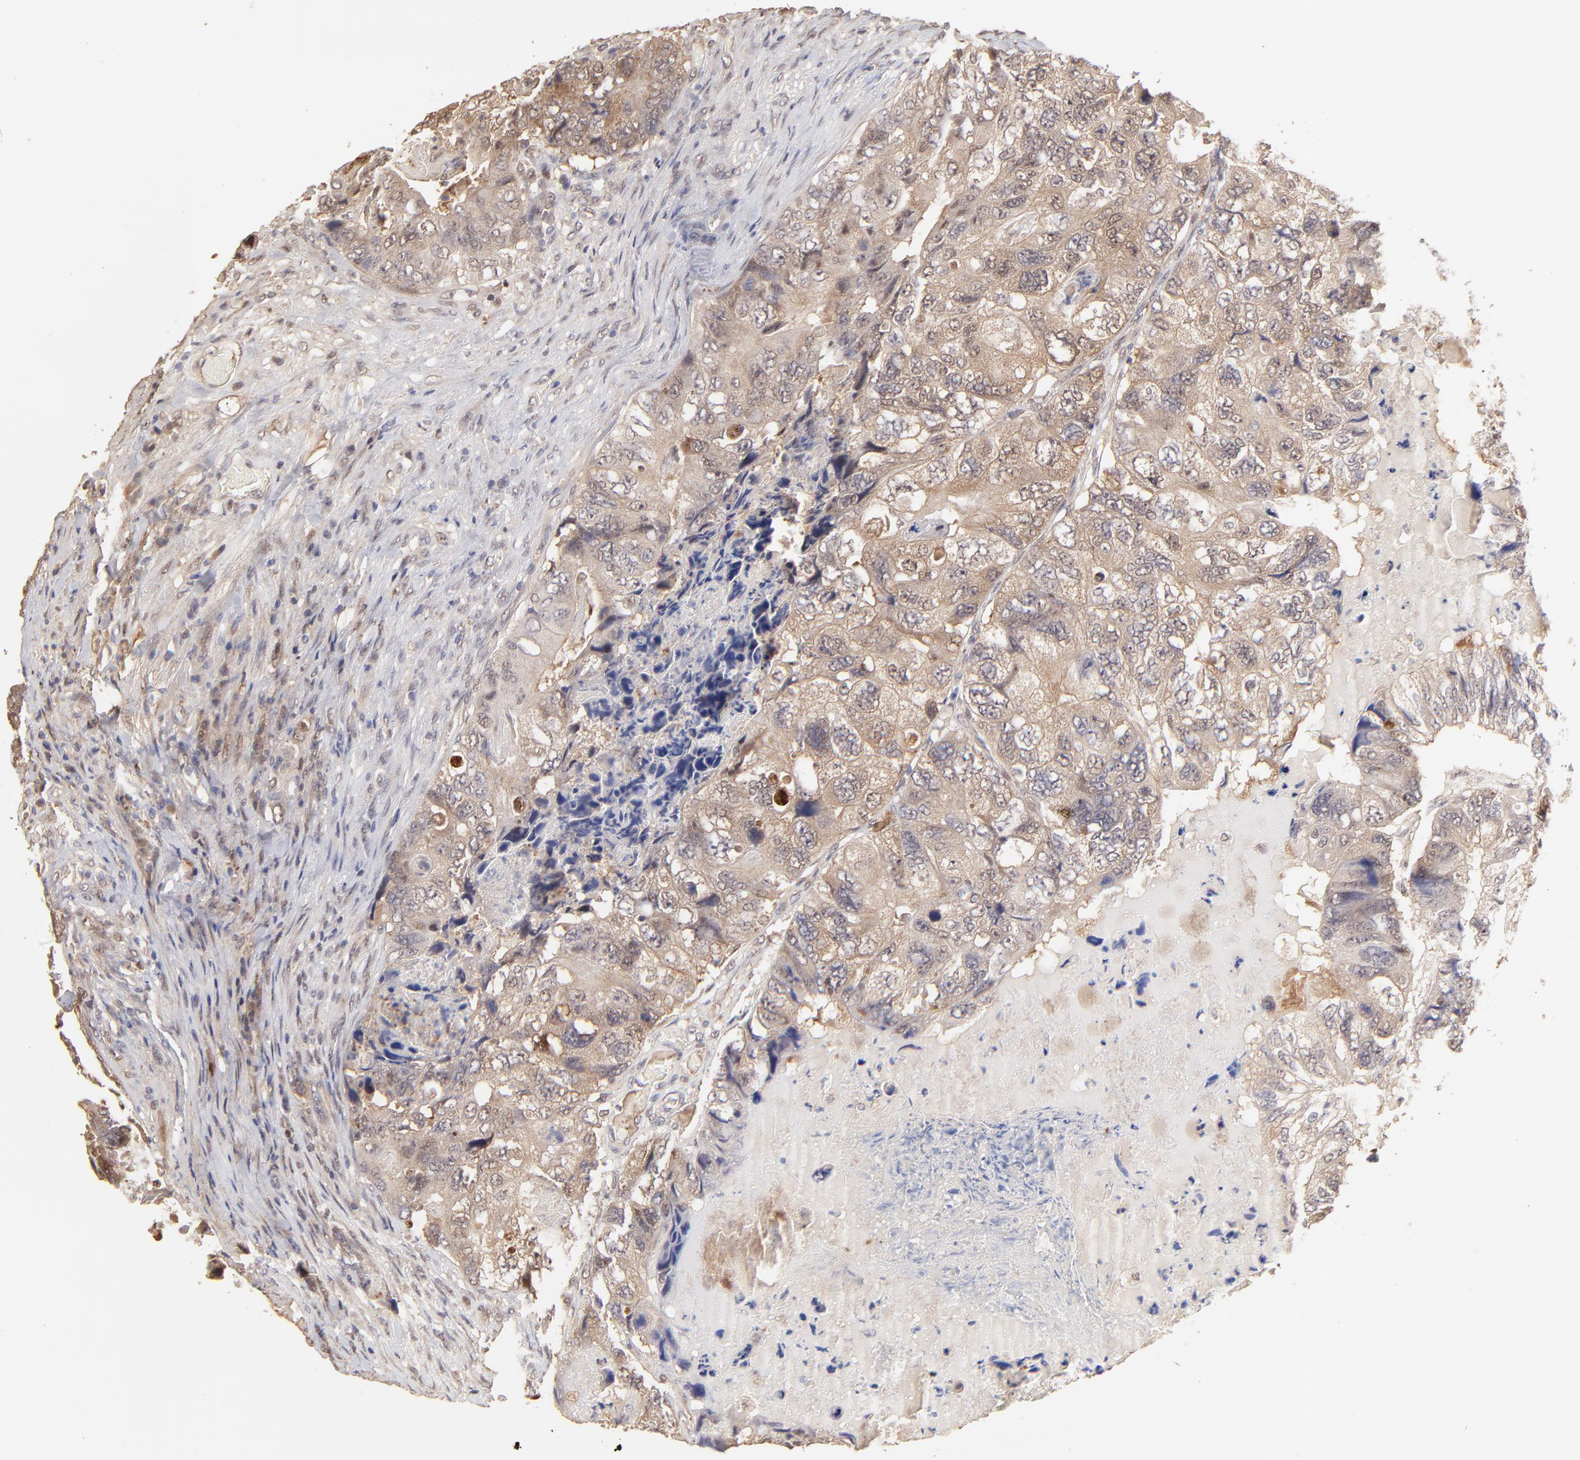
{"staining": {"intensity": "weak", "quantity": "<25%", "location": "cytoplasmic/membranous,nuclear"}, "tissue": "colorectal cancer", "cell_type": "Tumor cells", "image_type": "cancer", "snomed": [{"axis": "morphology", "description": "Adenocarcinoma, NOS"}, {"axis": "topography", "description": "Rectum"}], "caption": "Immunohistochemical staining of human adenocarcinoma (colorectal) shows no significant staining in tumor cells.", "gene": "PSMD14", "patient": {"sex": "female", "age": 82}}